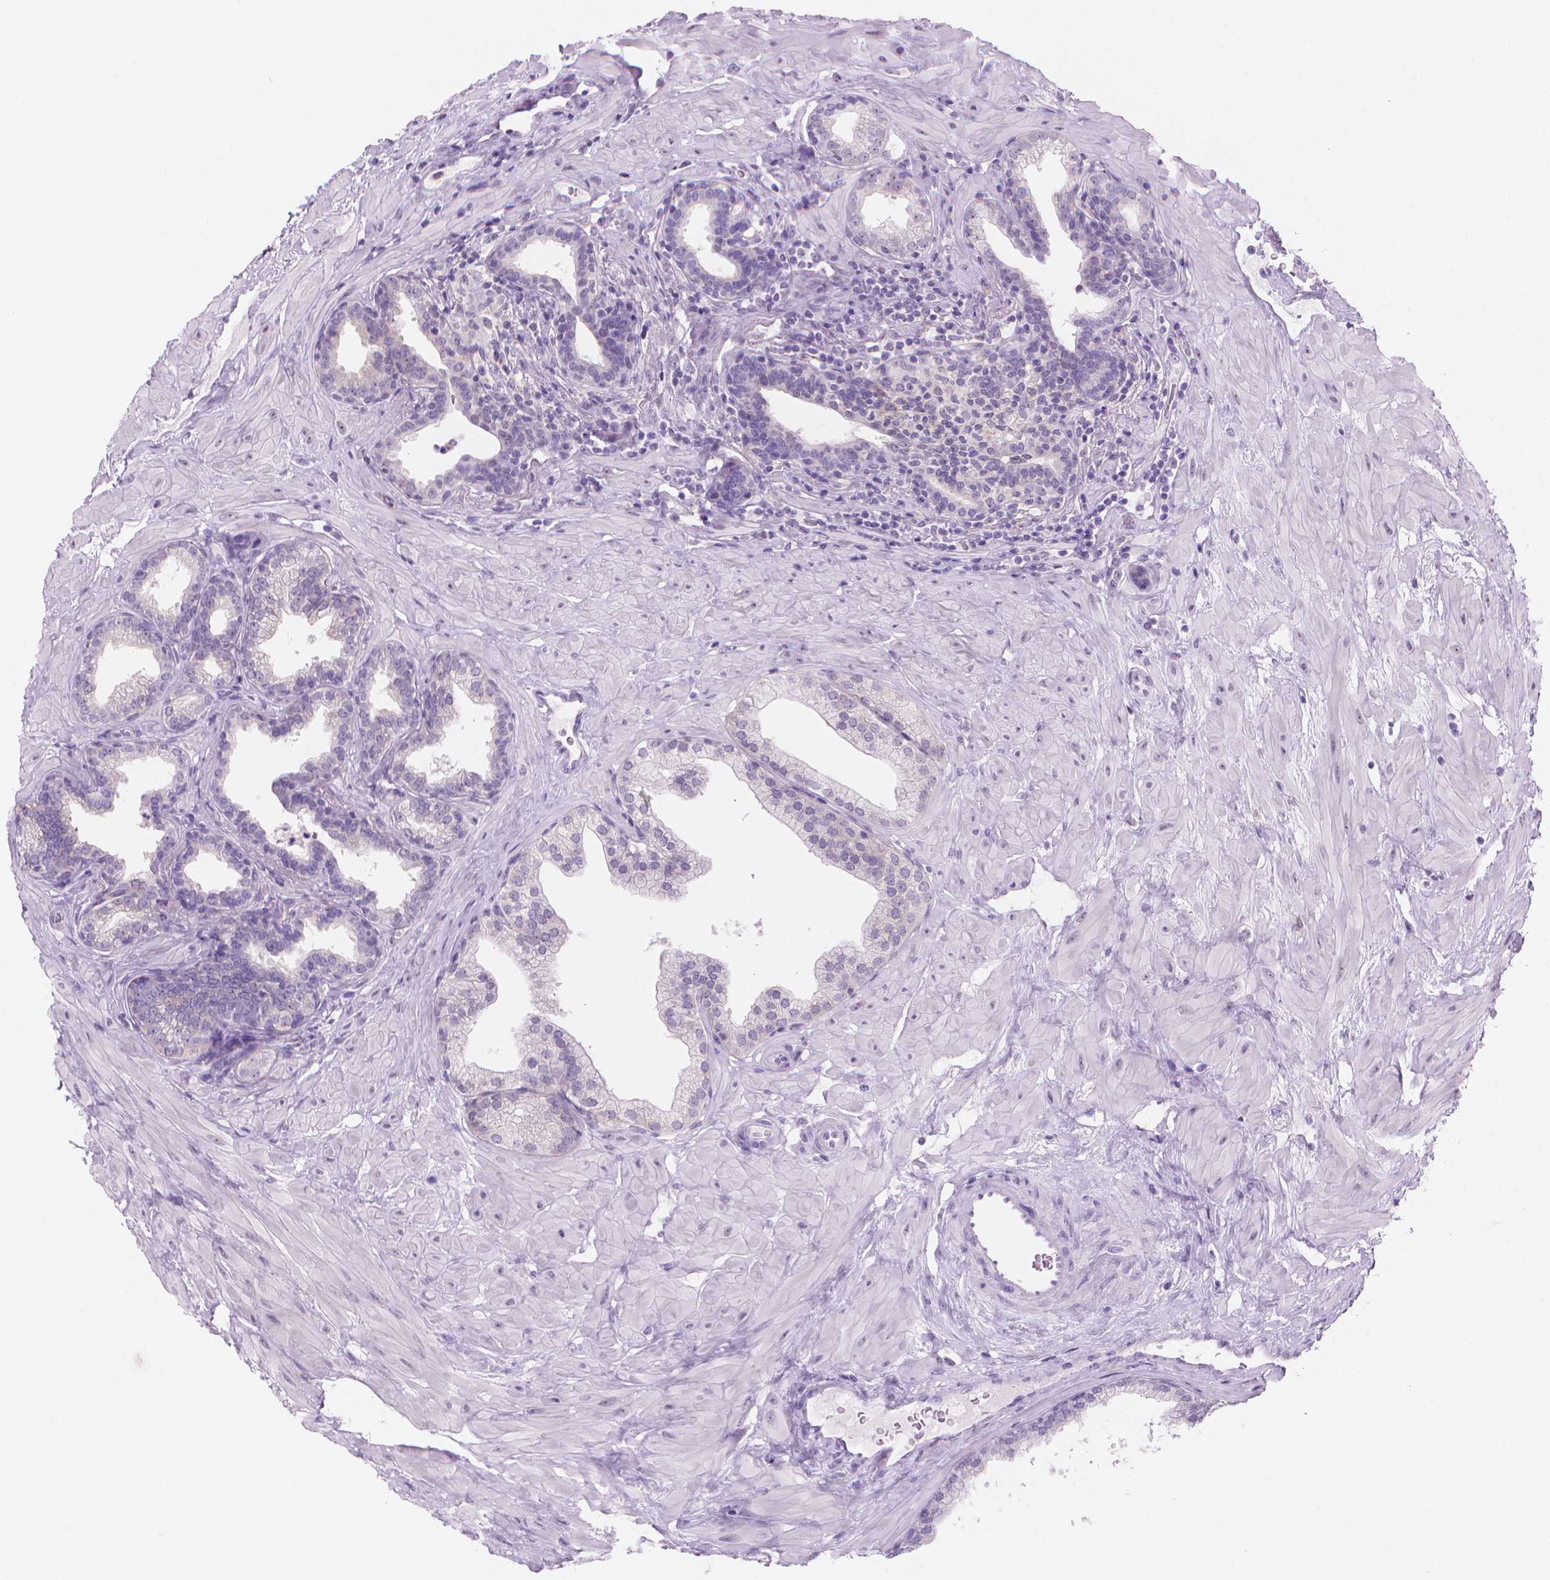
{"staining": {"intensity": "negative", "quantity": "none", "location": "none"}, "tissue": "prostate", "cell_type": "Glandular cells", "image_type": "normal", "snomed": [{"axis": "morphology", "description": "Normal tissue, NOS"}, {"axis": "topography", "description": "Prostate"}], "caption": "A micrograph of prostate stained for a protein exhibits no brown staining in glandular cells. (DAB IHC with hematoxylin counter stain).", "gene": "ENSG00000187186", "patient": {"sex": "male", "age": 37}}